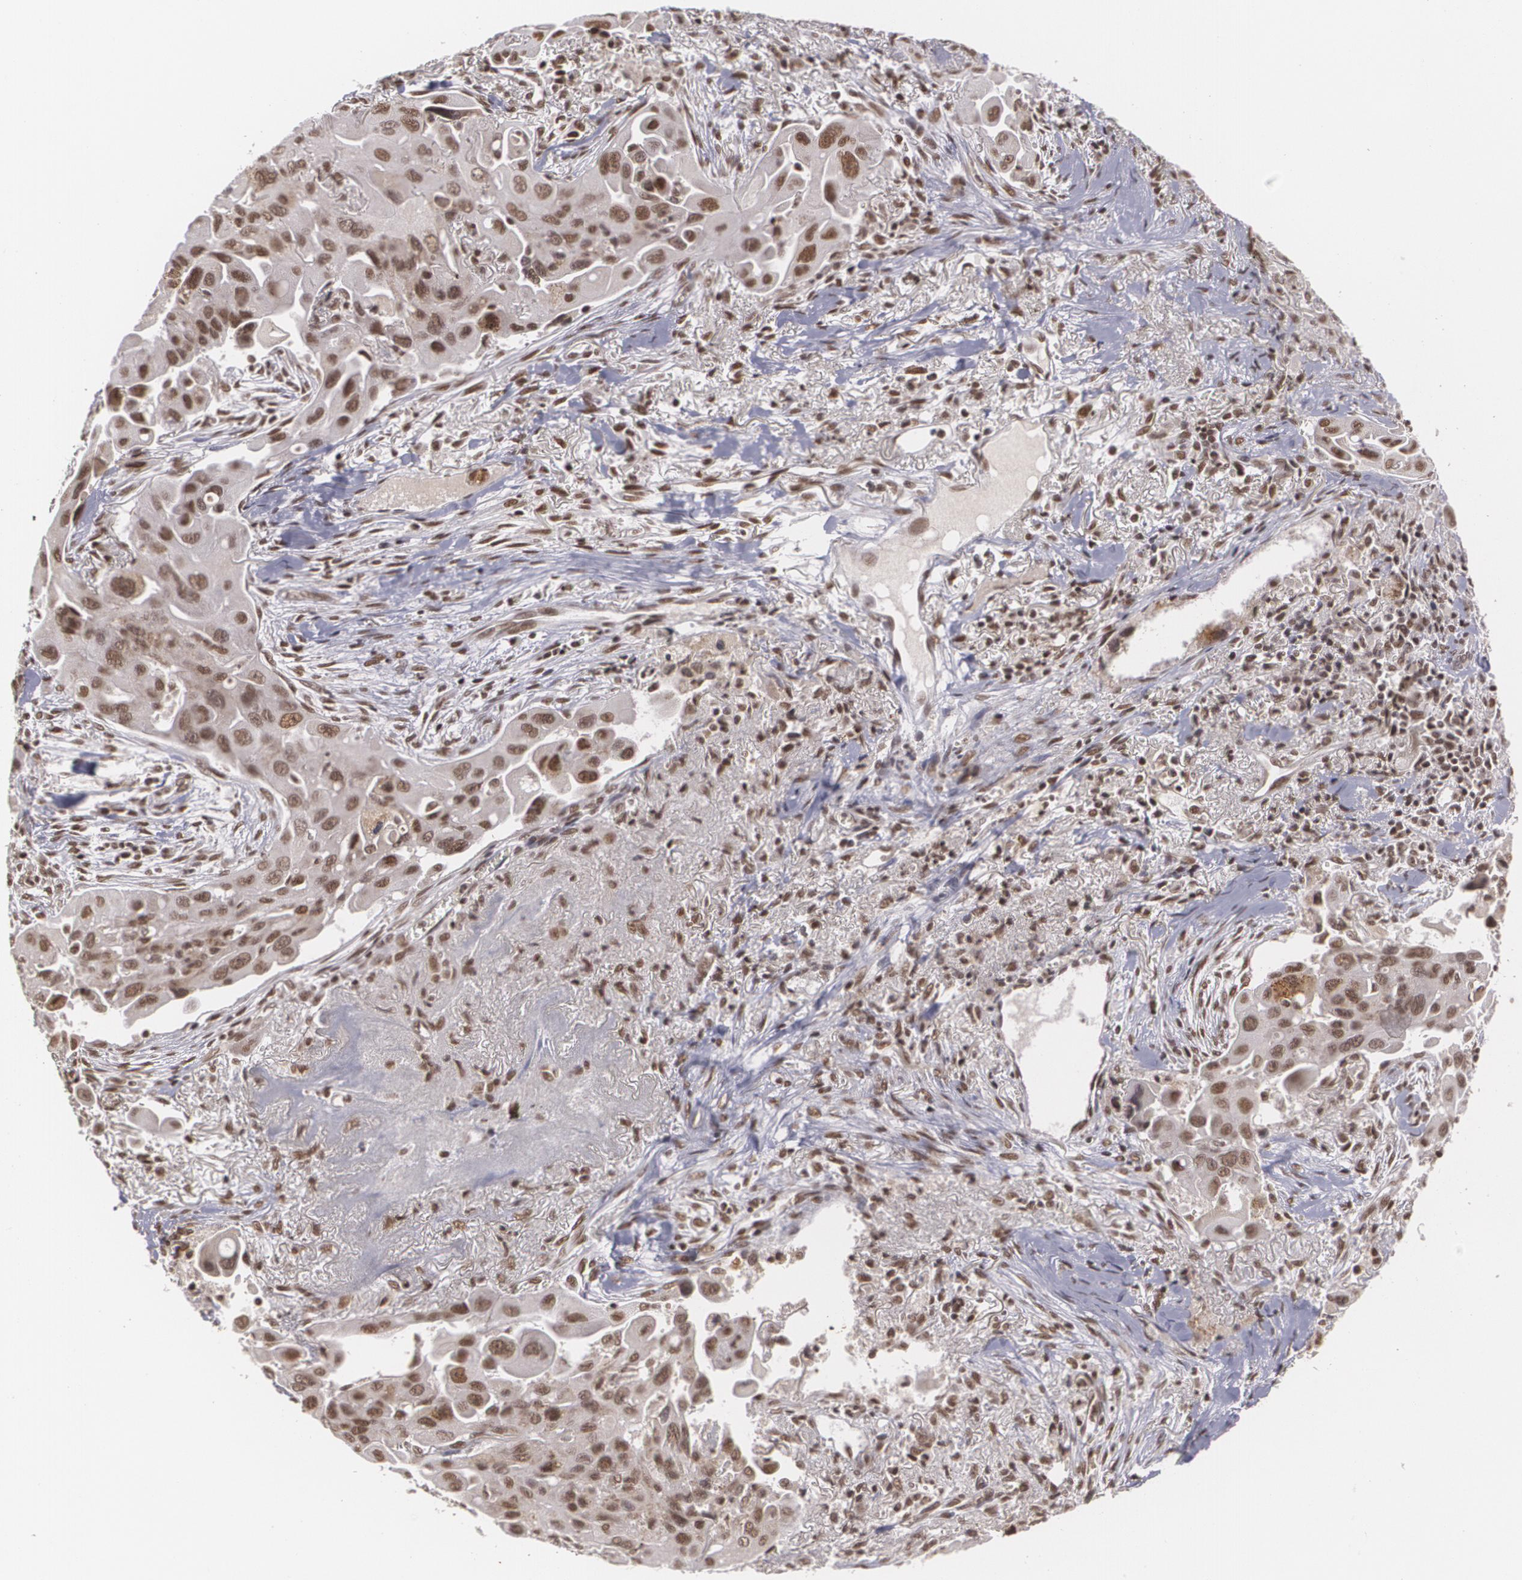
{"staining": {"intensity": "moderate", "quantity": ">75%", "location": "nuclear"}, "tissue": "lung cancer", "cell_type": "Tumor cells", "image_type": "cancer", "snomed": [{"axis": "morphology", "description": "Adenocarcinoma, NOS"}, {"axis": "topography", "description": "Lung"}], "caption": "A brown stain shows moderate nuclear staining of a protein in human lung cancer tumor cells.", "gene": "RXRB", "patient": {"sex": "male", "age": 68}}